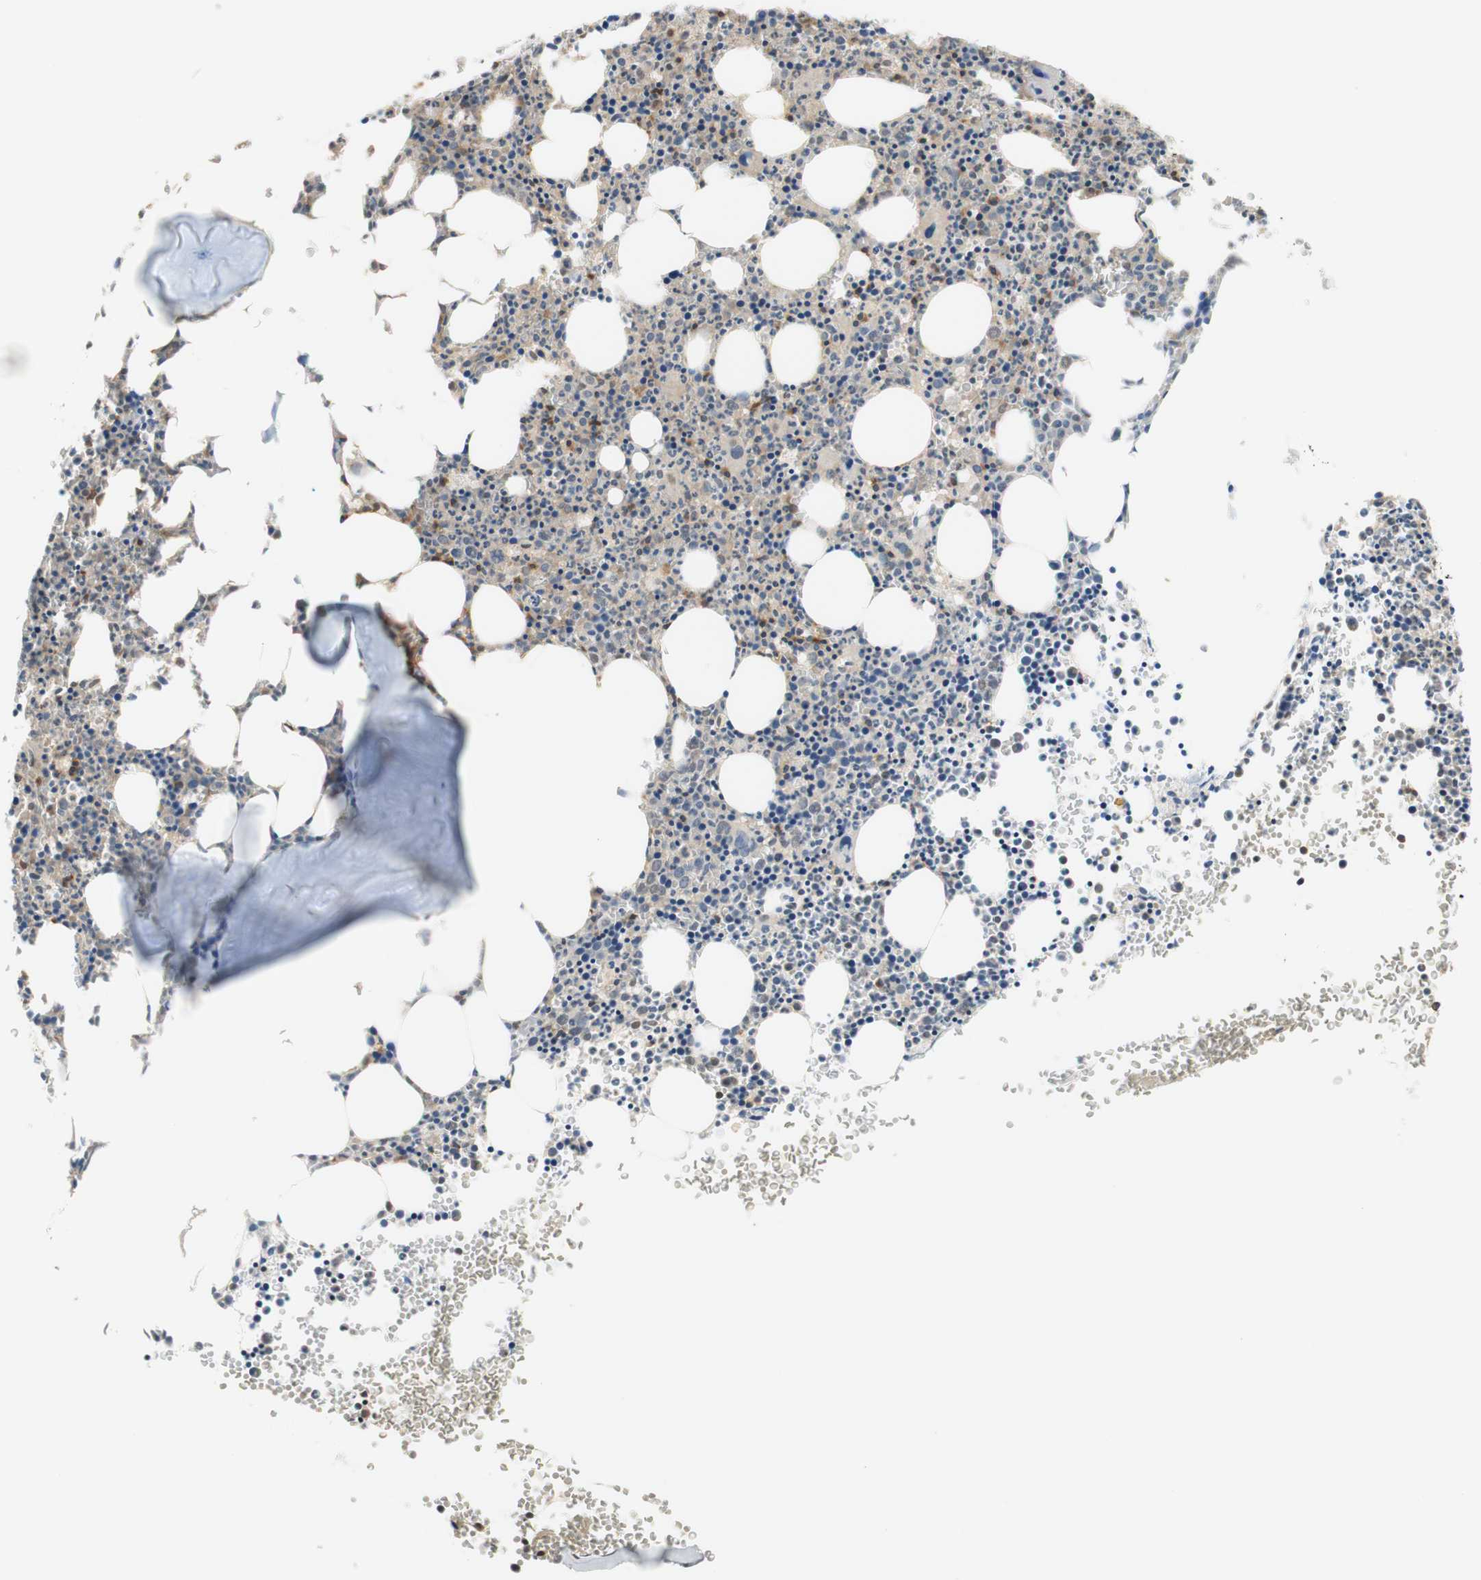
{"staining": {"intensity": "weak", "quantity": "<25%", "location": "cytoplasmic/membranous"}, "tissue": "bone marrow", "cell_type": "Hematopoietic cells", "image_type": "normal", "snomed": [{"axis": "morphology", "description": "Normal tissue, NOS"}, {"axis": "morphology", "description": "Inflammation, NOS"}, {"axis": "topography", "description": "Bone marrow"}], "caption": "Immunohistochemistry (IHC) micrograph of unremarkable bone marrow: bone marrow stained with DAB (3,3'-diaminobenzidine) displays no significant protein positivity in hematopoietic cells. Brightfield microscopy of immunohistochemistry (IHC) stained with DAB (brown) and hematoxylin (blue), captured at high magnification.", "gene": "NAP1L4", "patient": {"sex": "female", "age": 61}}